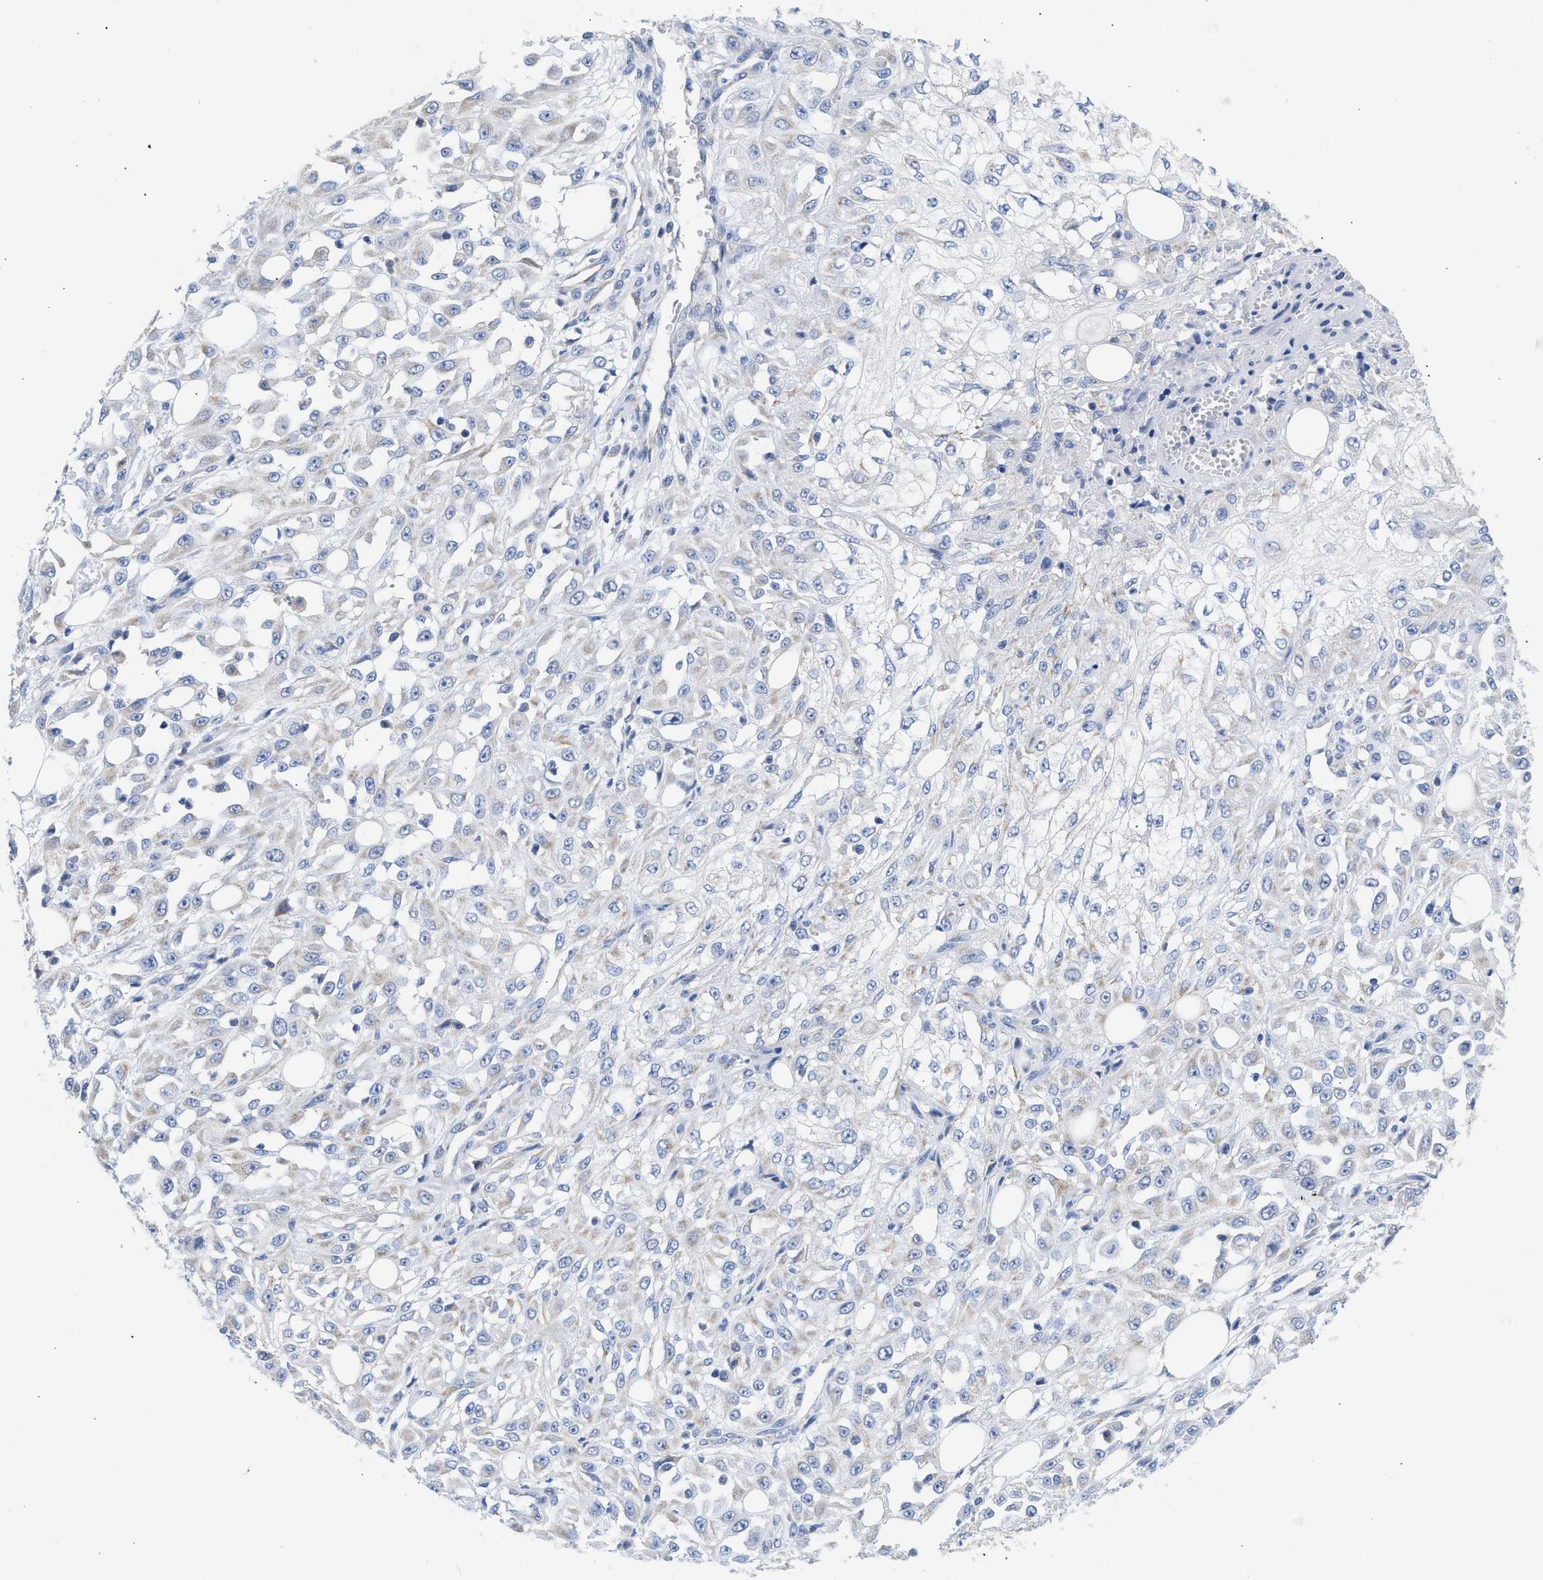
{"staining": {"intensity": "negative", "quantity": "none", "location": "none"}, "tissue": "skin cancer", "cell_type": "Tumor cells", "image_type": "cancer", "snomed": [{"axis": "morphology", "description": "Squamous cell carcinoma, NOS"}, {"axis": "morphology", "description": "Squamous cell carcinoma, metastatic, NOS"}, {"axis": "topography", "description": "Skin"}, {"axis": "topography", "description": "Lymph node"}], "caption": "Immunohistochemistry (IHC) photomicrograph of skin squamous cell carcinoma stained for a protein (brown), which displays no staining in tumor cells. The staining is performed using DAB (3,3'-diaminobenzidine) brown chromogen with nuclei counter-stained in using hematoxylin.", "gene": "ACOT13", "patient": {"sex": "male", "age": 75}}